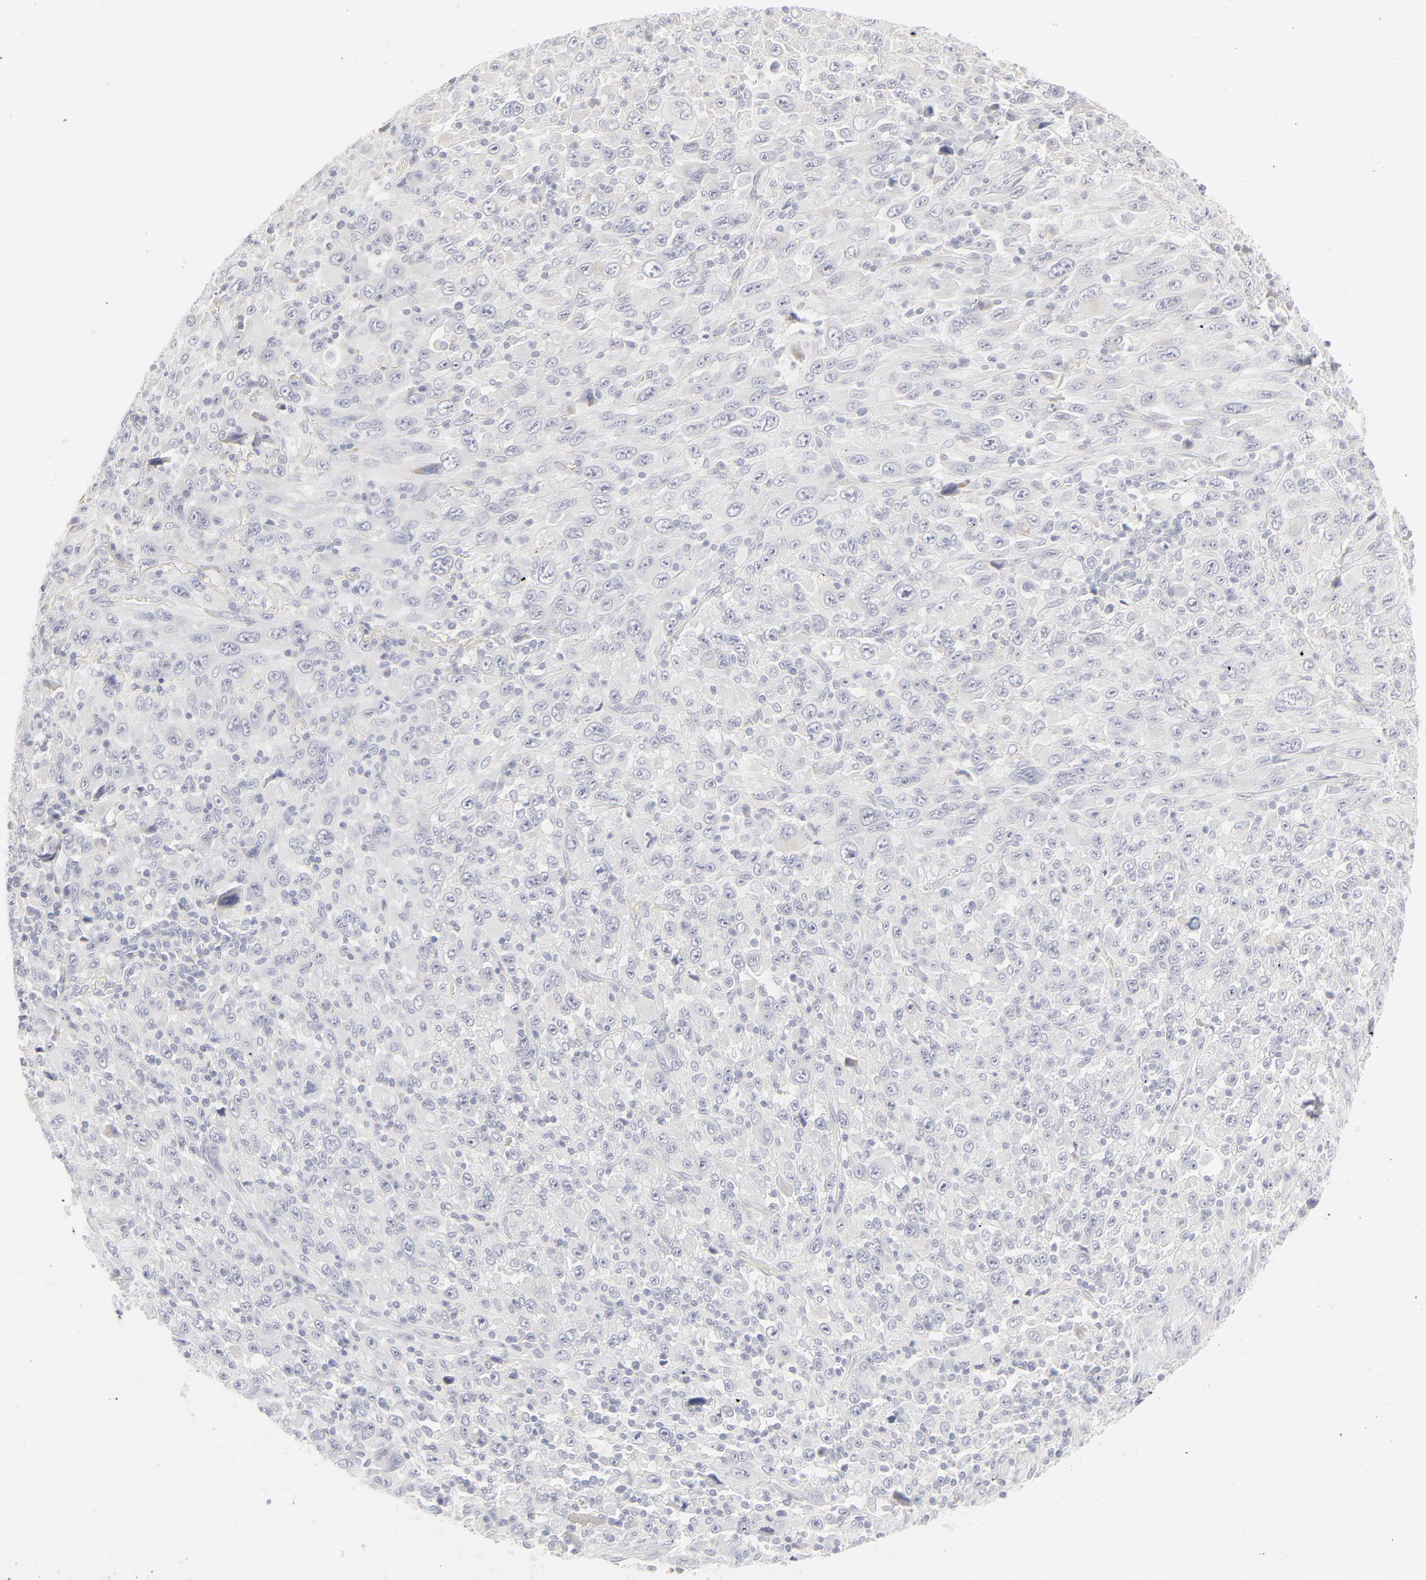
{"staining": {"intensity": "negative", "quantity": "none", "location": "none"}, "tissue": "melanoma", "cell_type": "Tumor cells", "image_type": "cancer", "snomed": [{"axis": "morphology", "description": "Malignant melanoma, Metastatic site"}, {"axis": "topography", "description": "Skin"}], "caption": "Immunohistochemistry image of melanoma stained for a protein (brown), which reveals no positivity in tumor cells.", "gene": "NPNT", "patient": {"sex": "female", "age": 56}}